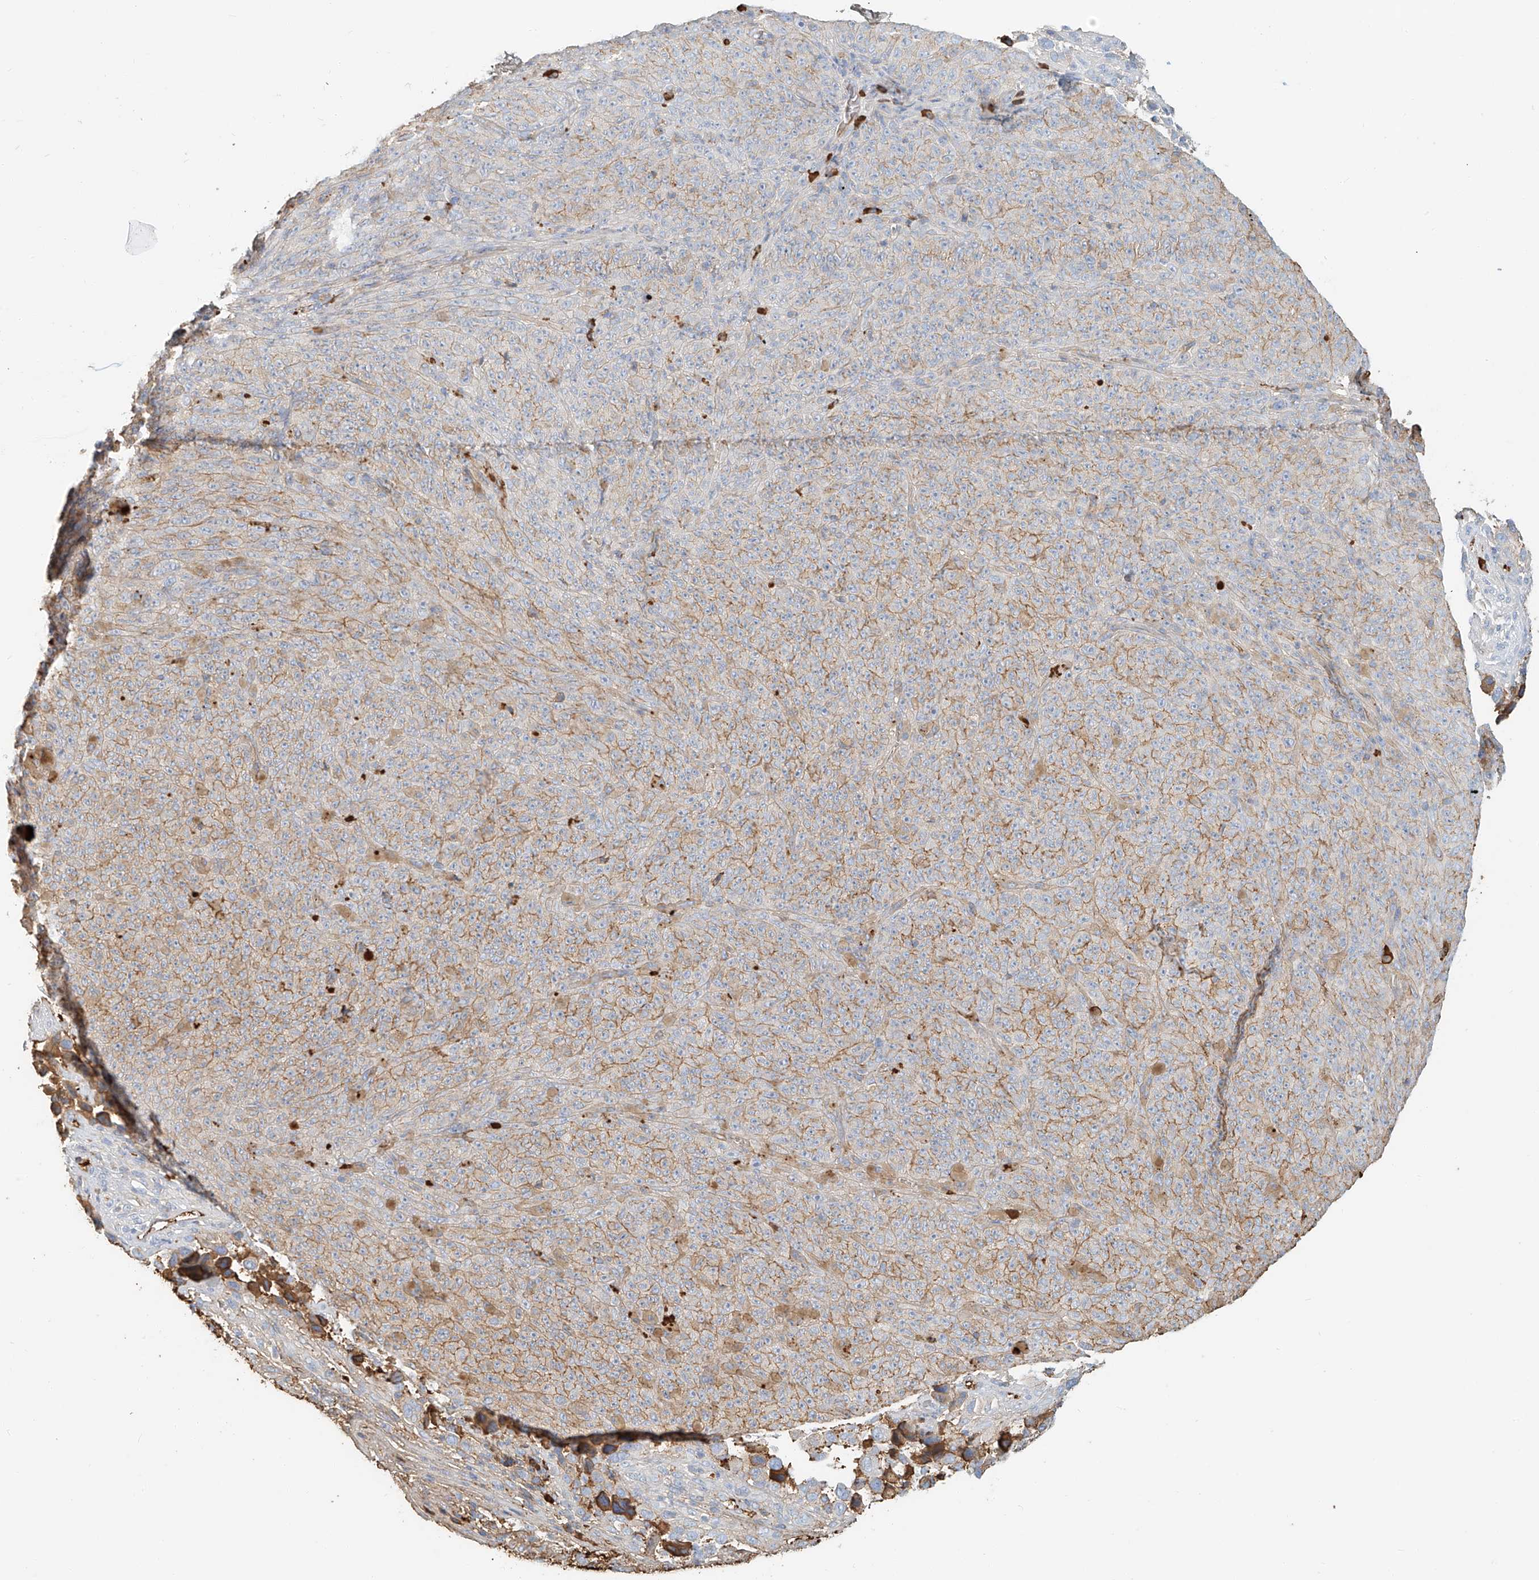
{"staining": {"intensity": "weak", "quantity": "25%-75%", "location": "cytoplasmic/membranous"}, "tissue": "melanoma", "cell_type": "Tumor cells", "image_type": "cancer", "snomed": [{"axis": "morphology", "description": "Malignant melanoma, NOS"}, {"axis": "topography", "description": "Skin"}], "caption": "This is an image of immunohistochemistry (IHC) staining of melanoma, which shows weak staining in the cytoplasmic/membranous of tumor cells.", "gene": "ZFP30", "patient": {"sex": "female", "age": 82}}